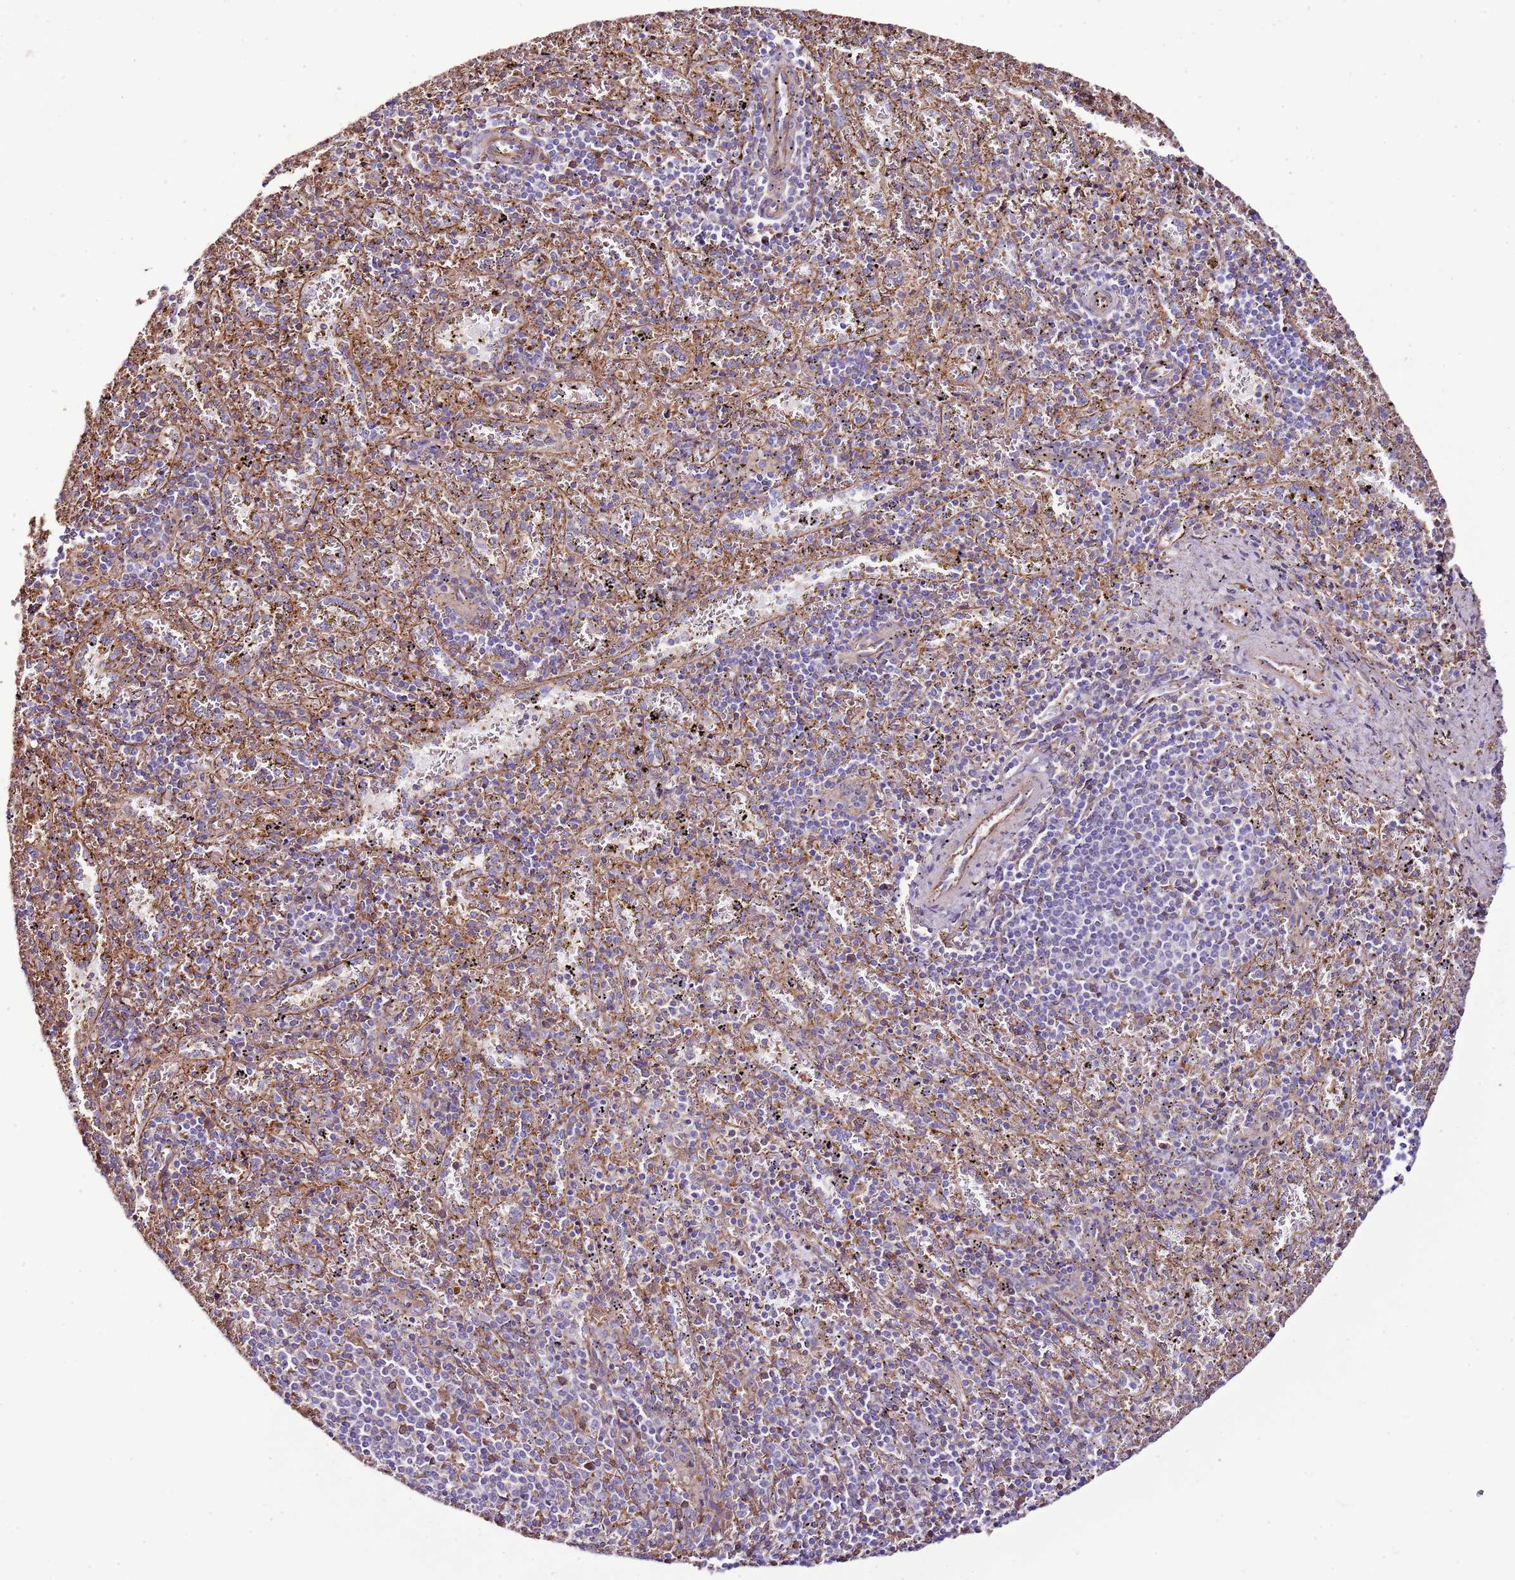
{"staining": {"intensity": "weak", "quantity": "<25%", "location": "cytoplasmic/membranous"}, "tissue": "spleen", "cell_type": "Cells in red pulp", "image_type": "normal", "snomed": [{"axis": "morphology", "description": "Normal tissue, NOS"}, {"axis": "topography", "description": "Spleen"}], "caption": "Immunohistochemistry (IHC) photomicrograph of unremarkable spleen stained for a protein (brown), which displays no positivity in cells in red pulp. (DAB immunohistochemistry (IHC) visualized using brightfield microscopy, high magnification).", "gene": "GFRAL", "patient": {"sex": "male", "age": 11}}